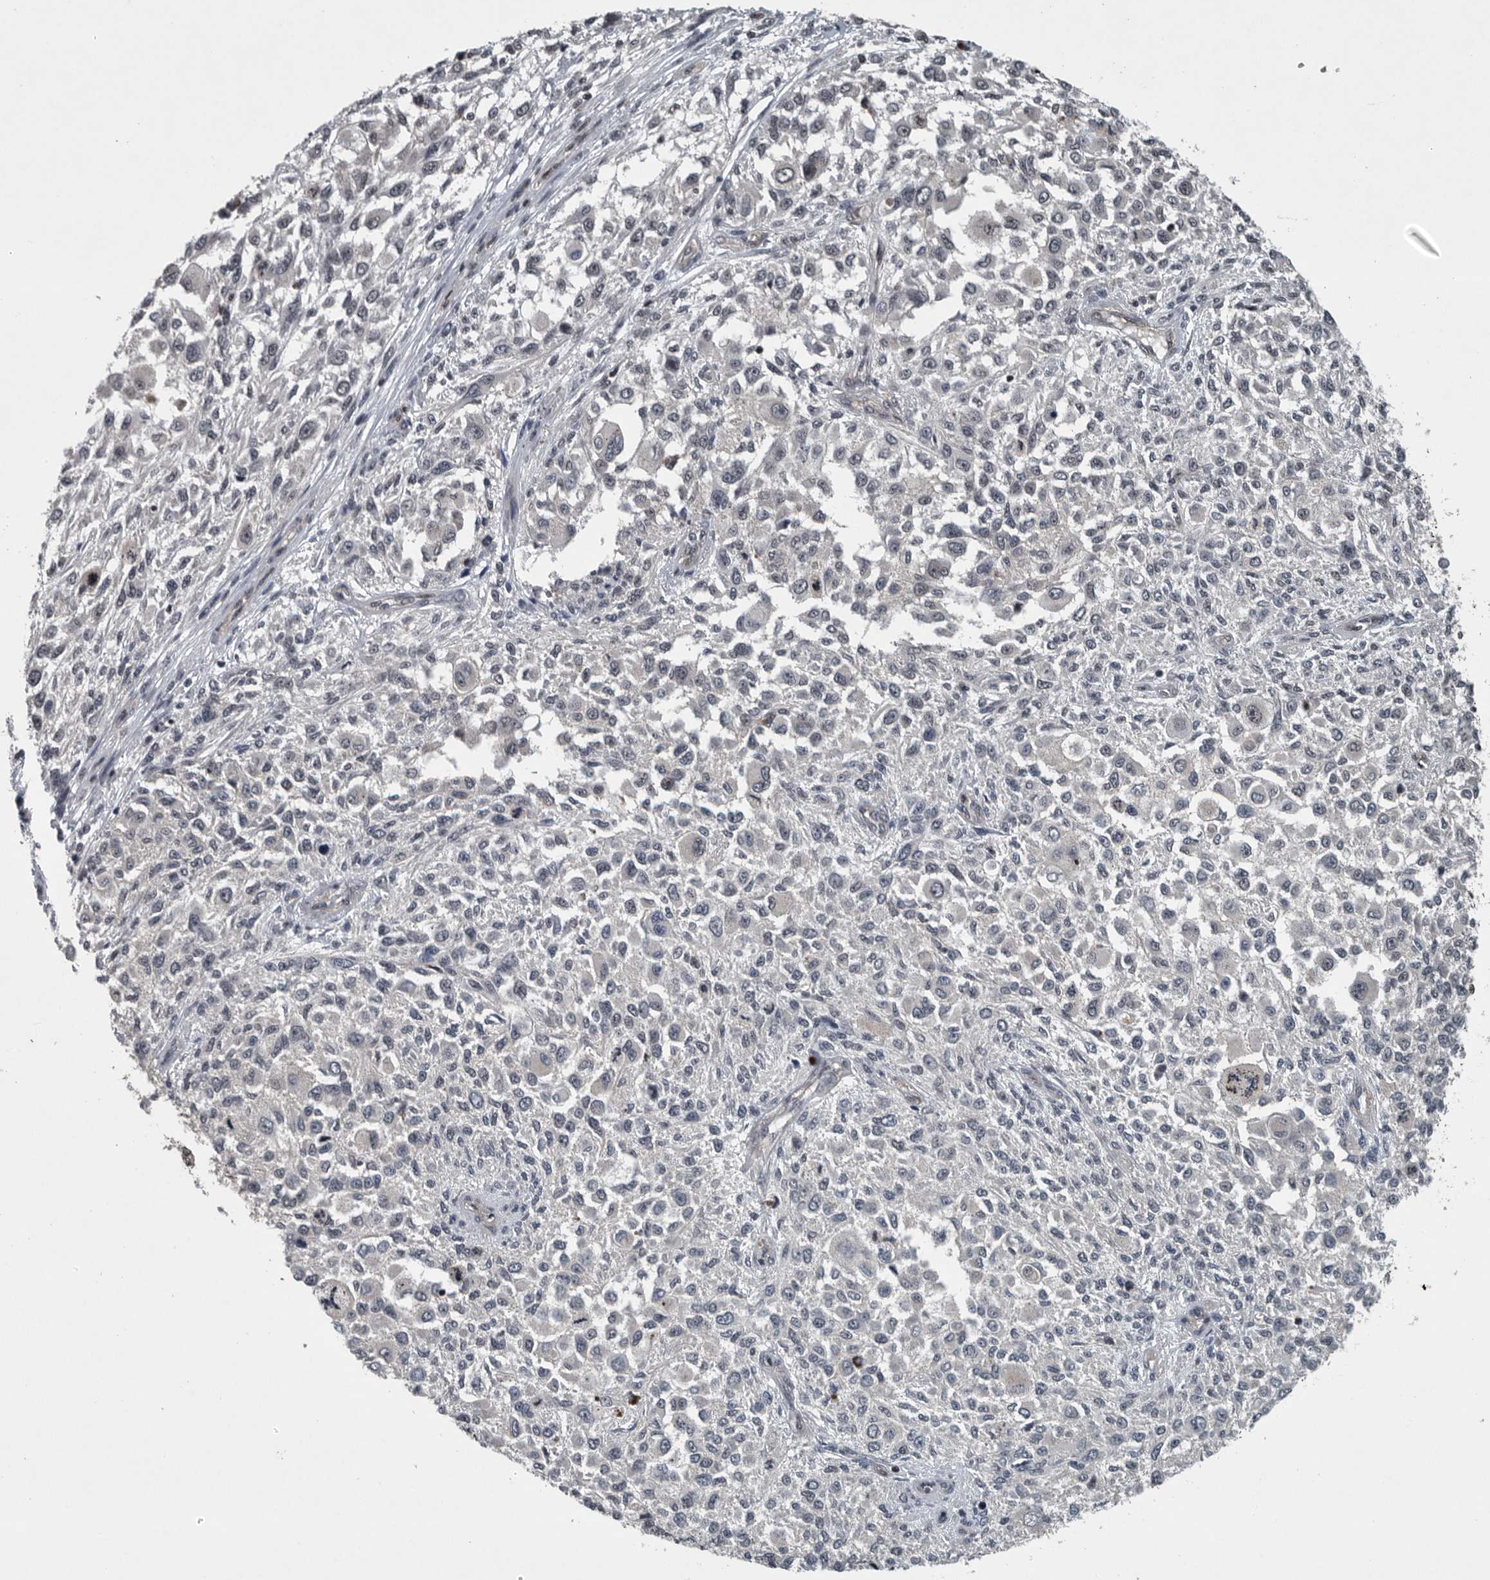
{"staining": {"intensity": "negative", "quantity": "none", "location": "none"}, "tissue": "melanoma", "cell_type": "Tumor cells", "image_type": "cancer", "snomed": [{"axis": "morphology", "description": "Necrosis, NOS"}, {"axis": "morphology", "description": "Malignant melanoma, NOS"}, {"axis": "topography", "description": "Skin"}], "caption": "DAB immunohistochemical staining of human malignant melanoma exhibits no significant expression in tumor cells.", "gene": "SENP7", "patient": {"sex": "female", "age": 87}}